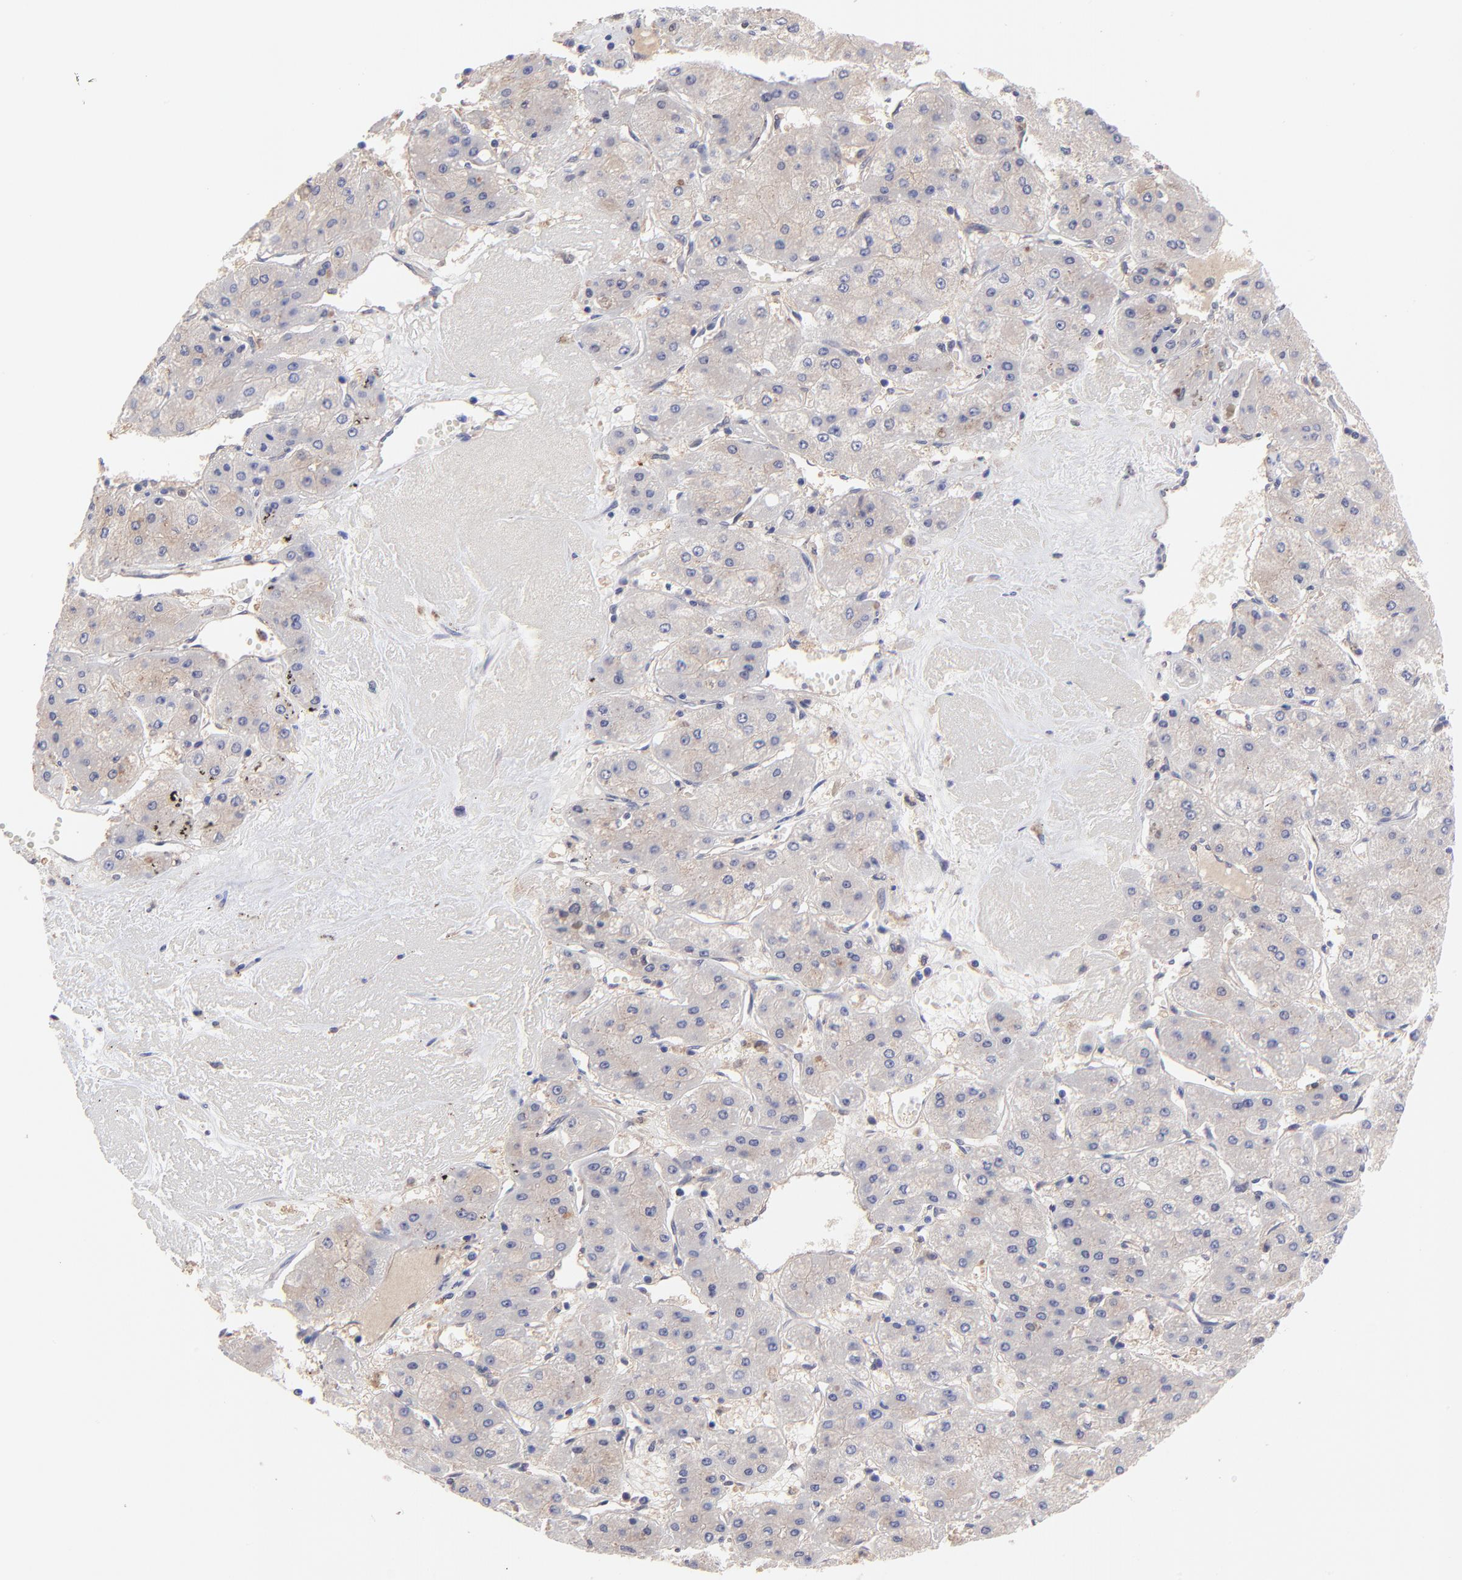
{"staining": {"intensity": "weak", "quantity": ">75%", "location": "cytoplasmic/membranous"}, "tissue": "liver cancer", "cell_type": "Tumor cells", "image_type": "cancer", "snomed": [{"axis": "morphology", "description": "Carcinoma, Hepatocellular, NOS"}, {"axis": "topography", "description": "Liver"}], "caption": "This image displays IHC staining of human liver cancer, with low weak cytoplasmic/membranous positivity in about >75% of tumor cells.", "gene": "ZNF747", "patient": {"sex": "female", "age": 52}}